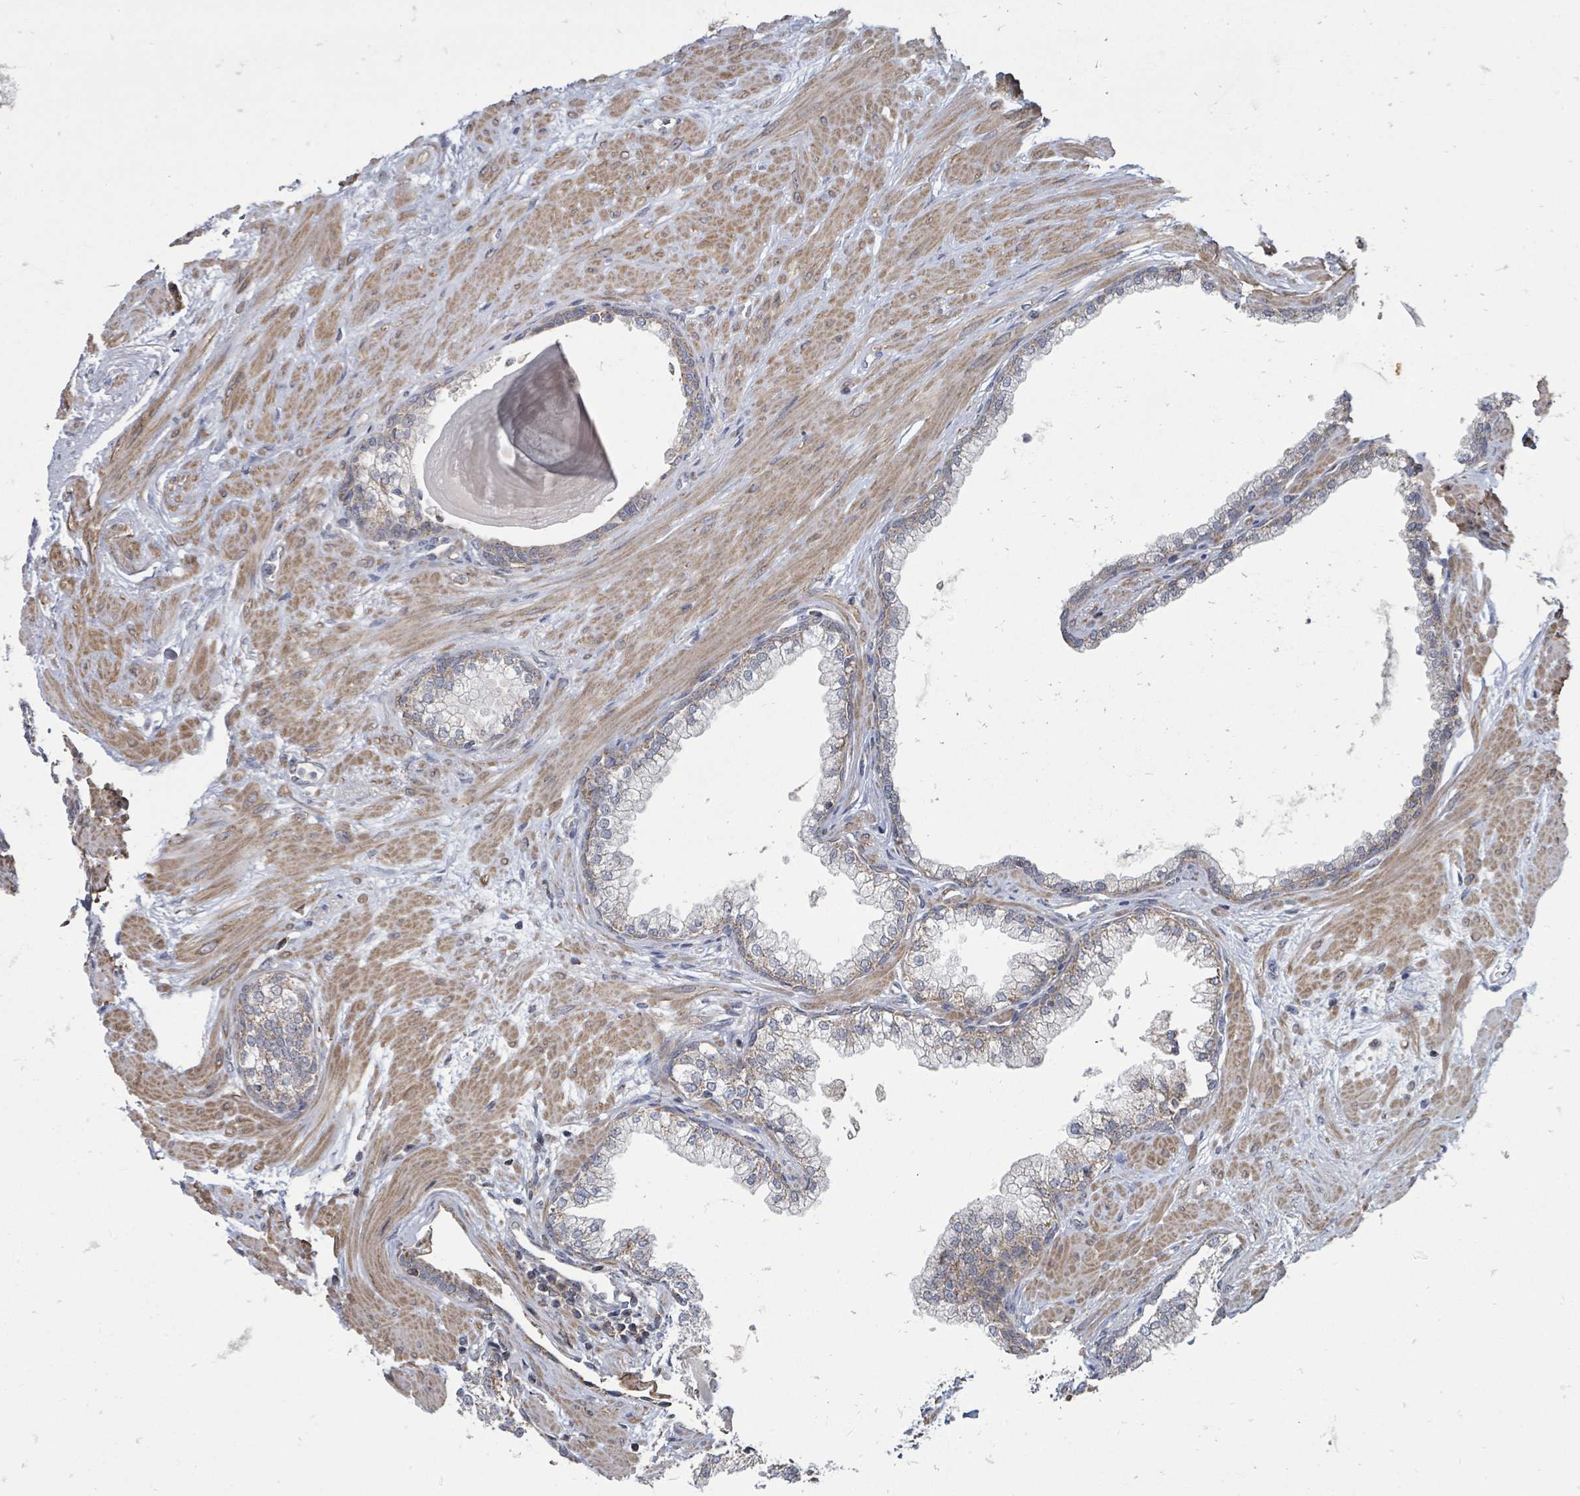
{"staining": {"intensity": "weak", "quantity": "<25%", "location": "cytoplasmic/membranous"}, "tissue": "prostate", "cell_type": "Glandular cells", "image_type": "normal", "snomed": [{"axis": "morphology", "description": "Normal tissue, NOS"}, {"axis": "topography", "description": "Prostate"}], "caption": "An IHC photomicrograph of unremarkable prostate is shown. There is no staining in glandular cells of prostate.", "gene": "MAGOHB", "patient": {"sex": "male", "age": 57}}